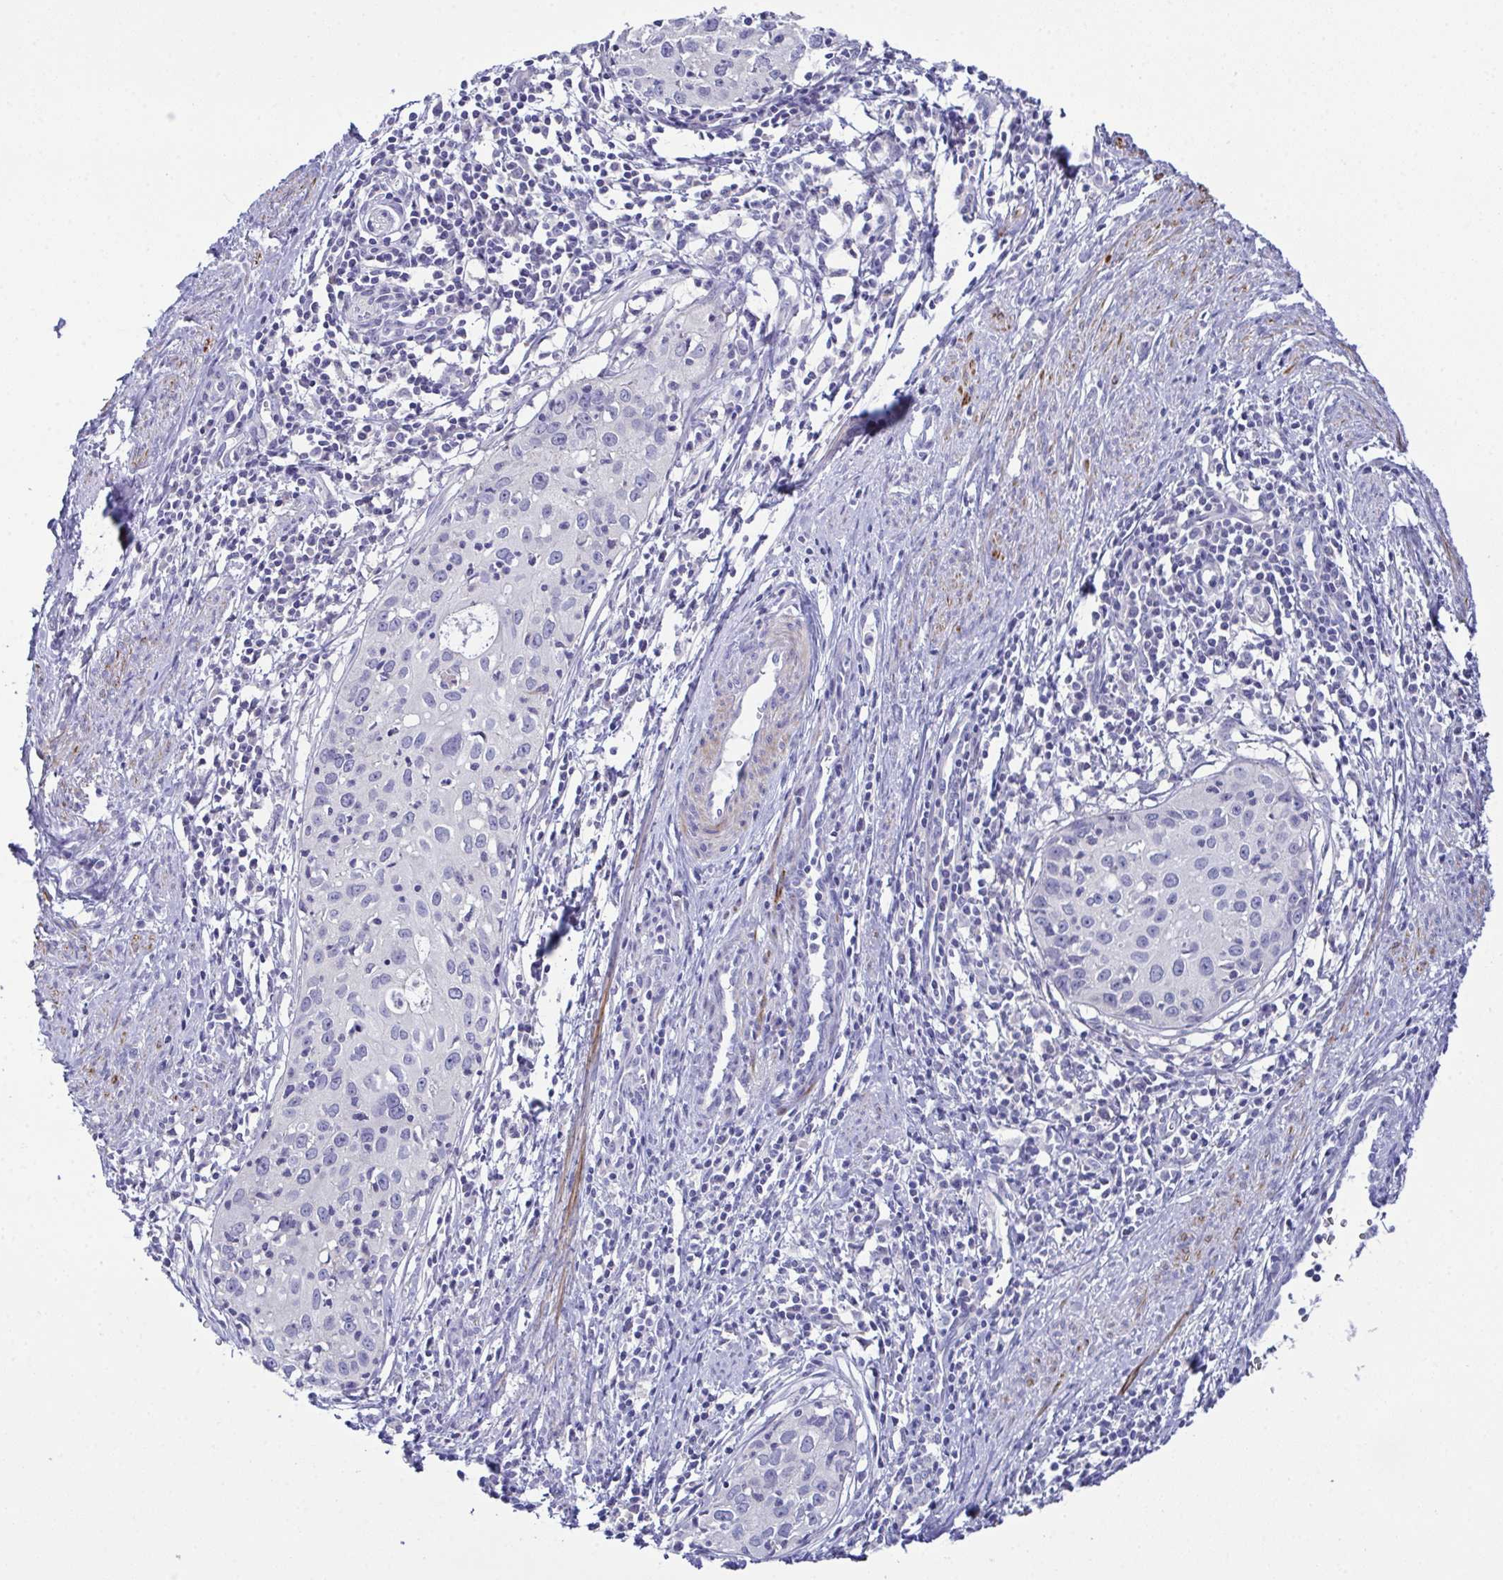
{"staining": {"intensity": "negative", "quantity": "none", "location": "none"}, "tissue": "cervical cancer", "cell_type": "Tumor cells", "image_type": "cancer", "snomed": [{"axis": "morphology", "description": "Squamous cell carcinoma, NOS"}, {"axis": "topography", "description": "Cervix"}], "caption": "Tumor cells are negative for brown protein staining in cervical cancer.", "gene": "CFAP97D1", "patient": {"sex": "female", "age": 40}}